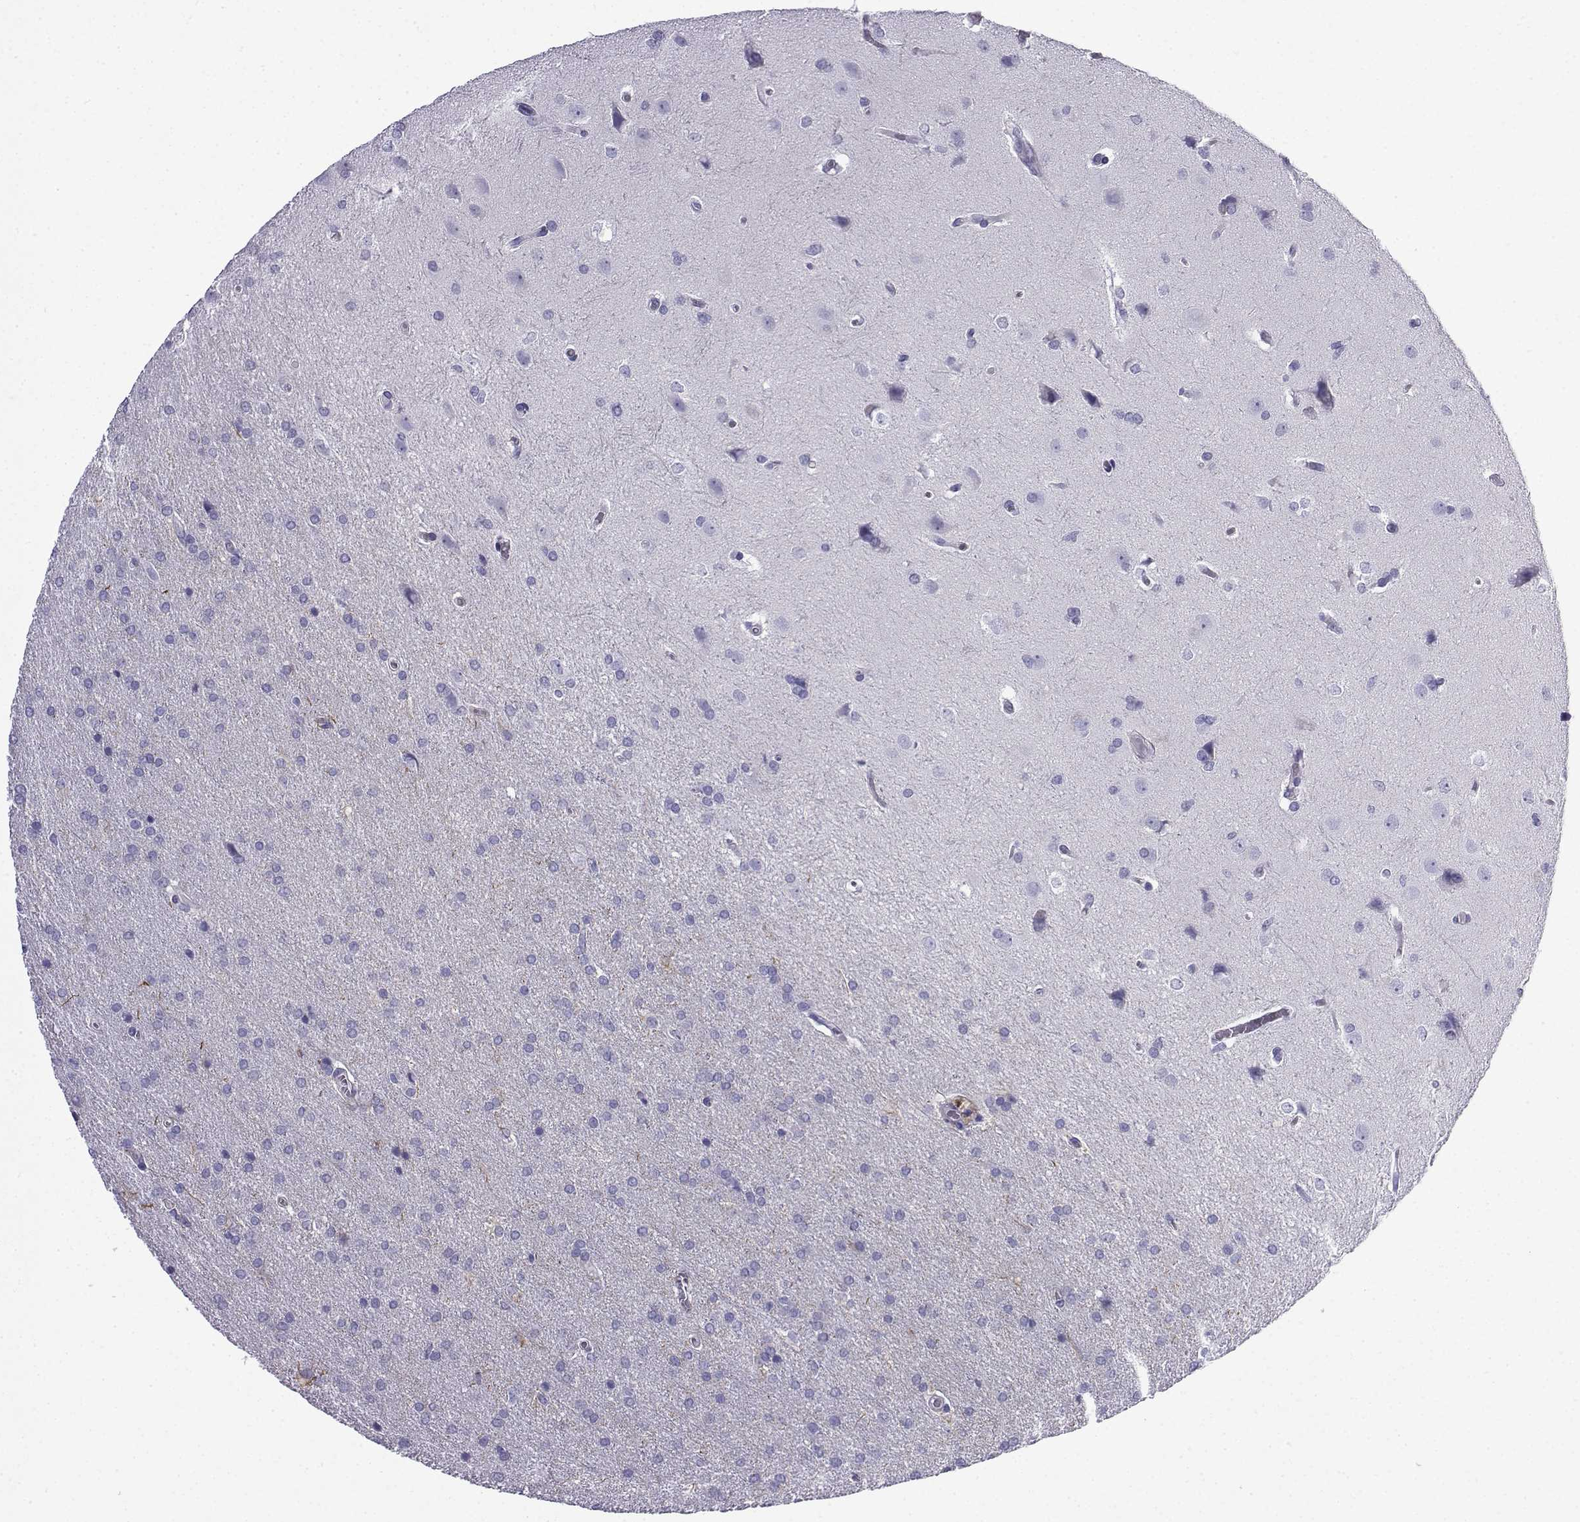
{"staining": {"intensity": "negative", "quantity": "none", "location": "none"}, "tissue": "glioma", "cell_type": "Tumor cells", "image_type": "cancer", "snomed": [{"axis": "morphology", "description": "Glioma, malignant, Low grade"}, {"axis": "topography", "description": "Brain"}], "caption": "Immunohistochemistry (IHC) of human glioma exhibits no expression in tumor cells.", "gene": "KCNF1", "patient": {"sex": "female", "age": 32}}